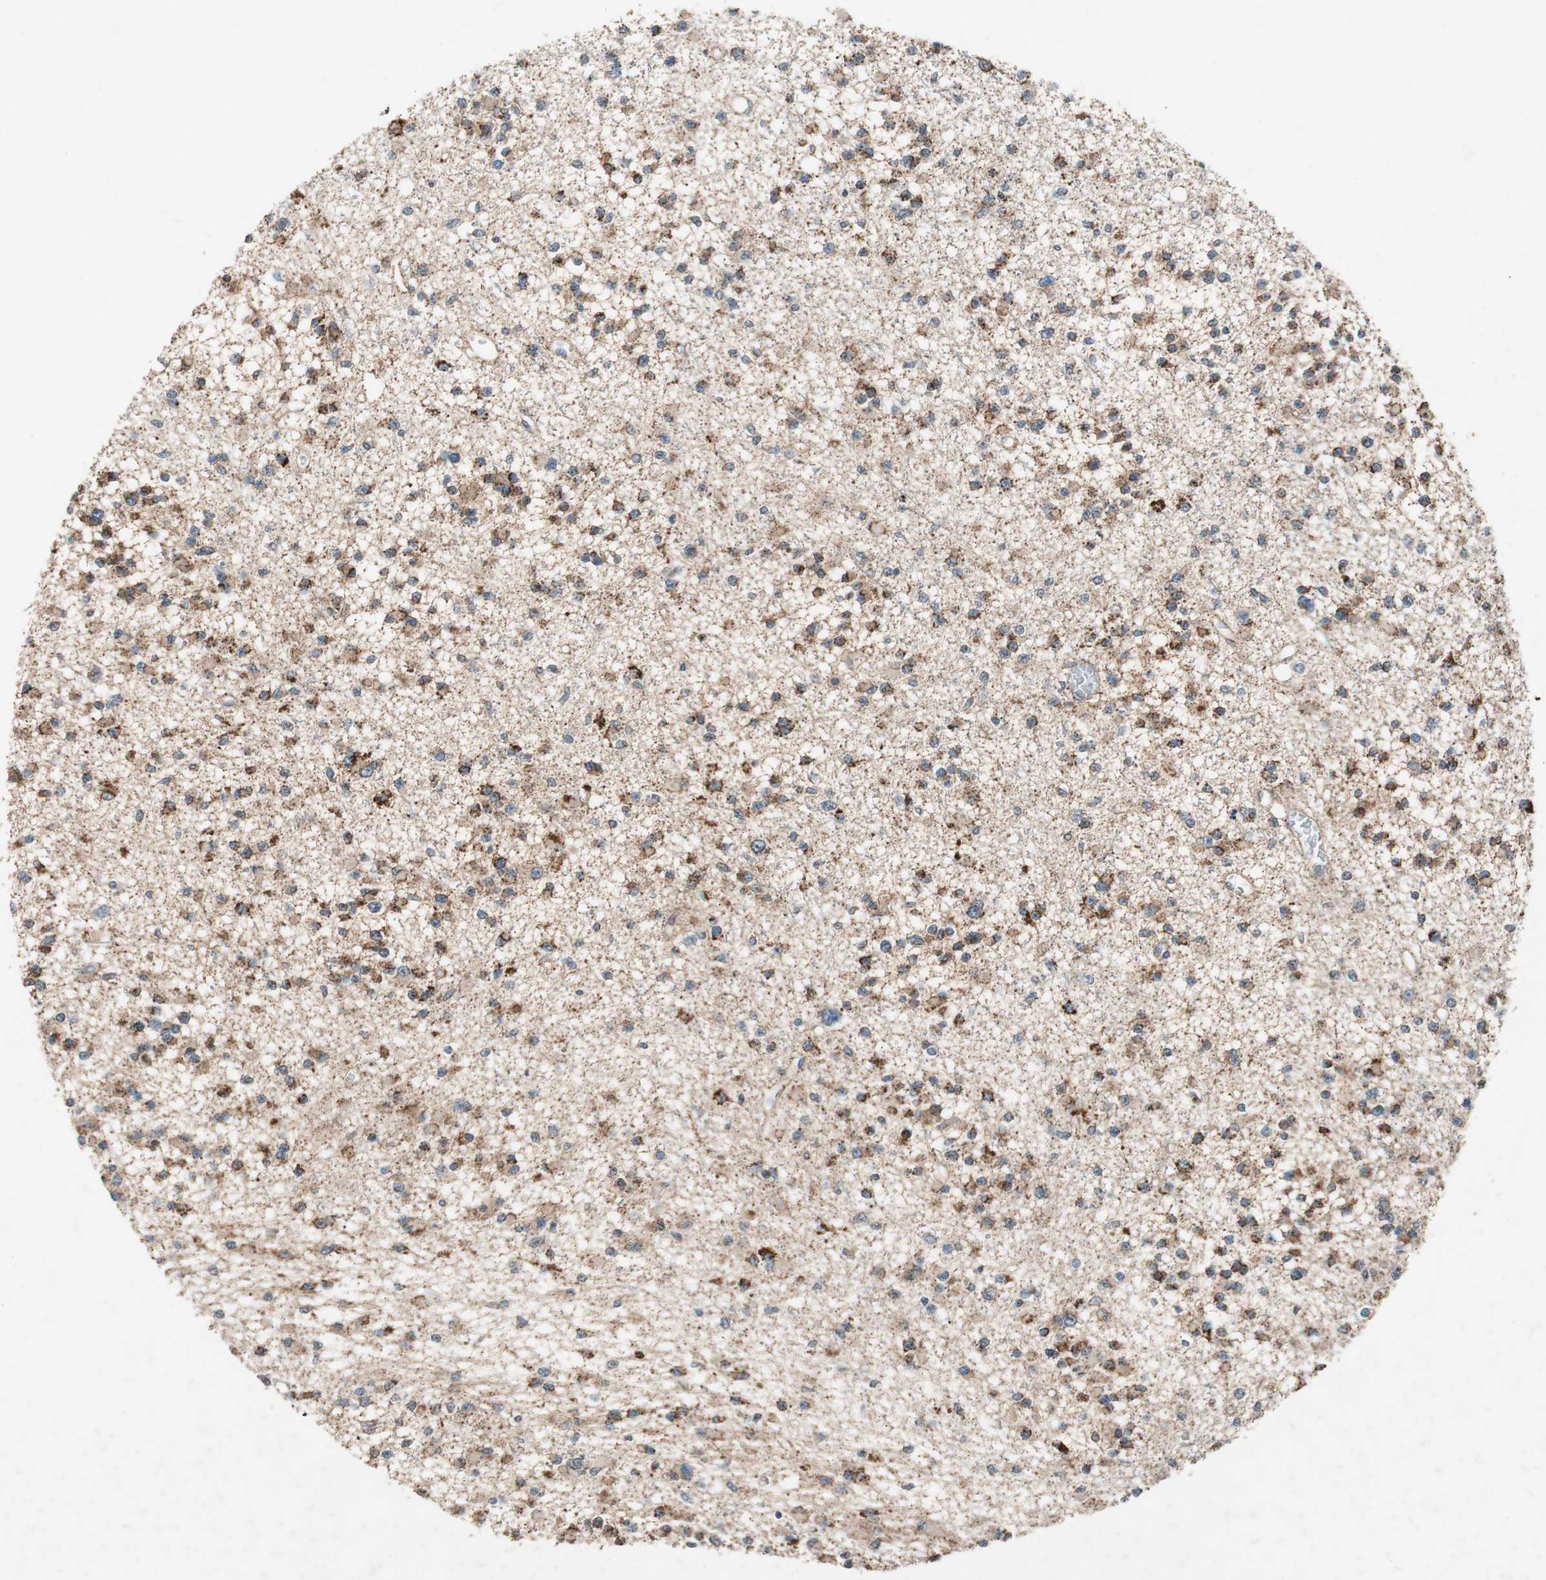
{"staining": {"intensity": "strong", "quantity": "25%-75%", "location": "cytoplasmic/membranous"}, "tissue": "glioma", "cell_type": "Tumor cells", "image_type": "cancer", "snomed": [{"axis": "morphology", "description": "Glioma, malignant, Low grade"}, {"axis": "topography", "description": "Brain"}], "caption": "Low-grade glioma (malignant) tissue displays strong cytoplasmic/membranous positivity in approximately 25%-75% of tumor cells", "gene": "HPN", "patient": {"sex": "female", "age": 22}}